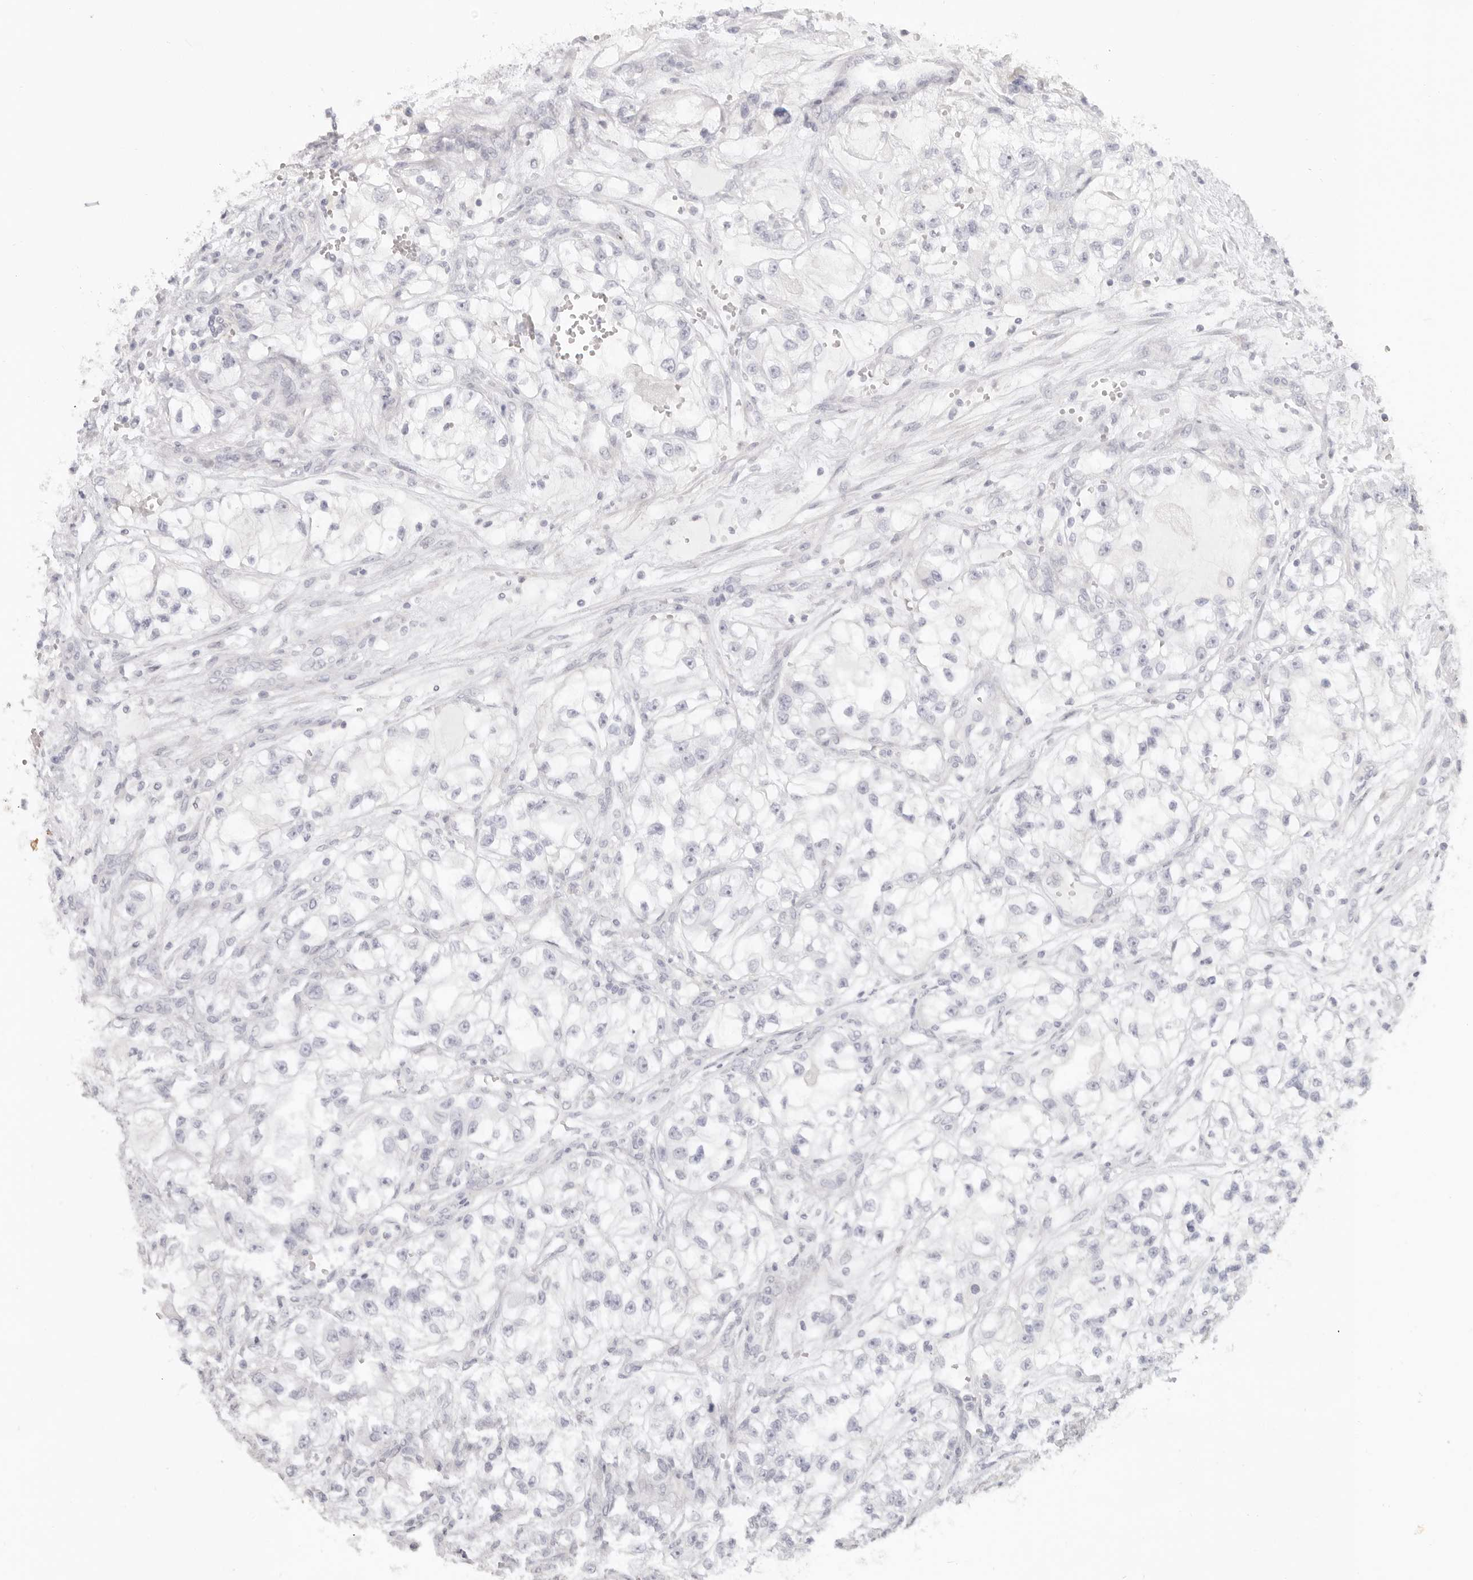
{"staining": {"intensity": "negative", "quantity": "none", "location": "none"}, "tissue": "renal cancer", "cell_type": "Tumor cells", "image_type": "cancer", "snomed": [{"axis": "morphology", "description": "Adenocarcinoma, NOS"}, {"axis": "topography", "description": "Kidney"}], "caption": "This is an immunohistochemistry (IHC) micrograph of renal adenocarcinoma. There is no staining in tumor cells.", "gene": "RXFP1", "patient": {"sex": "female", "age": 57}}